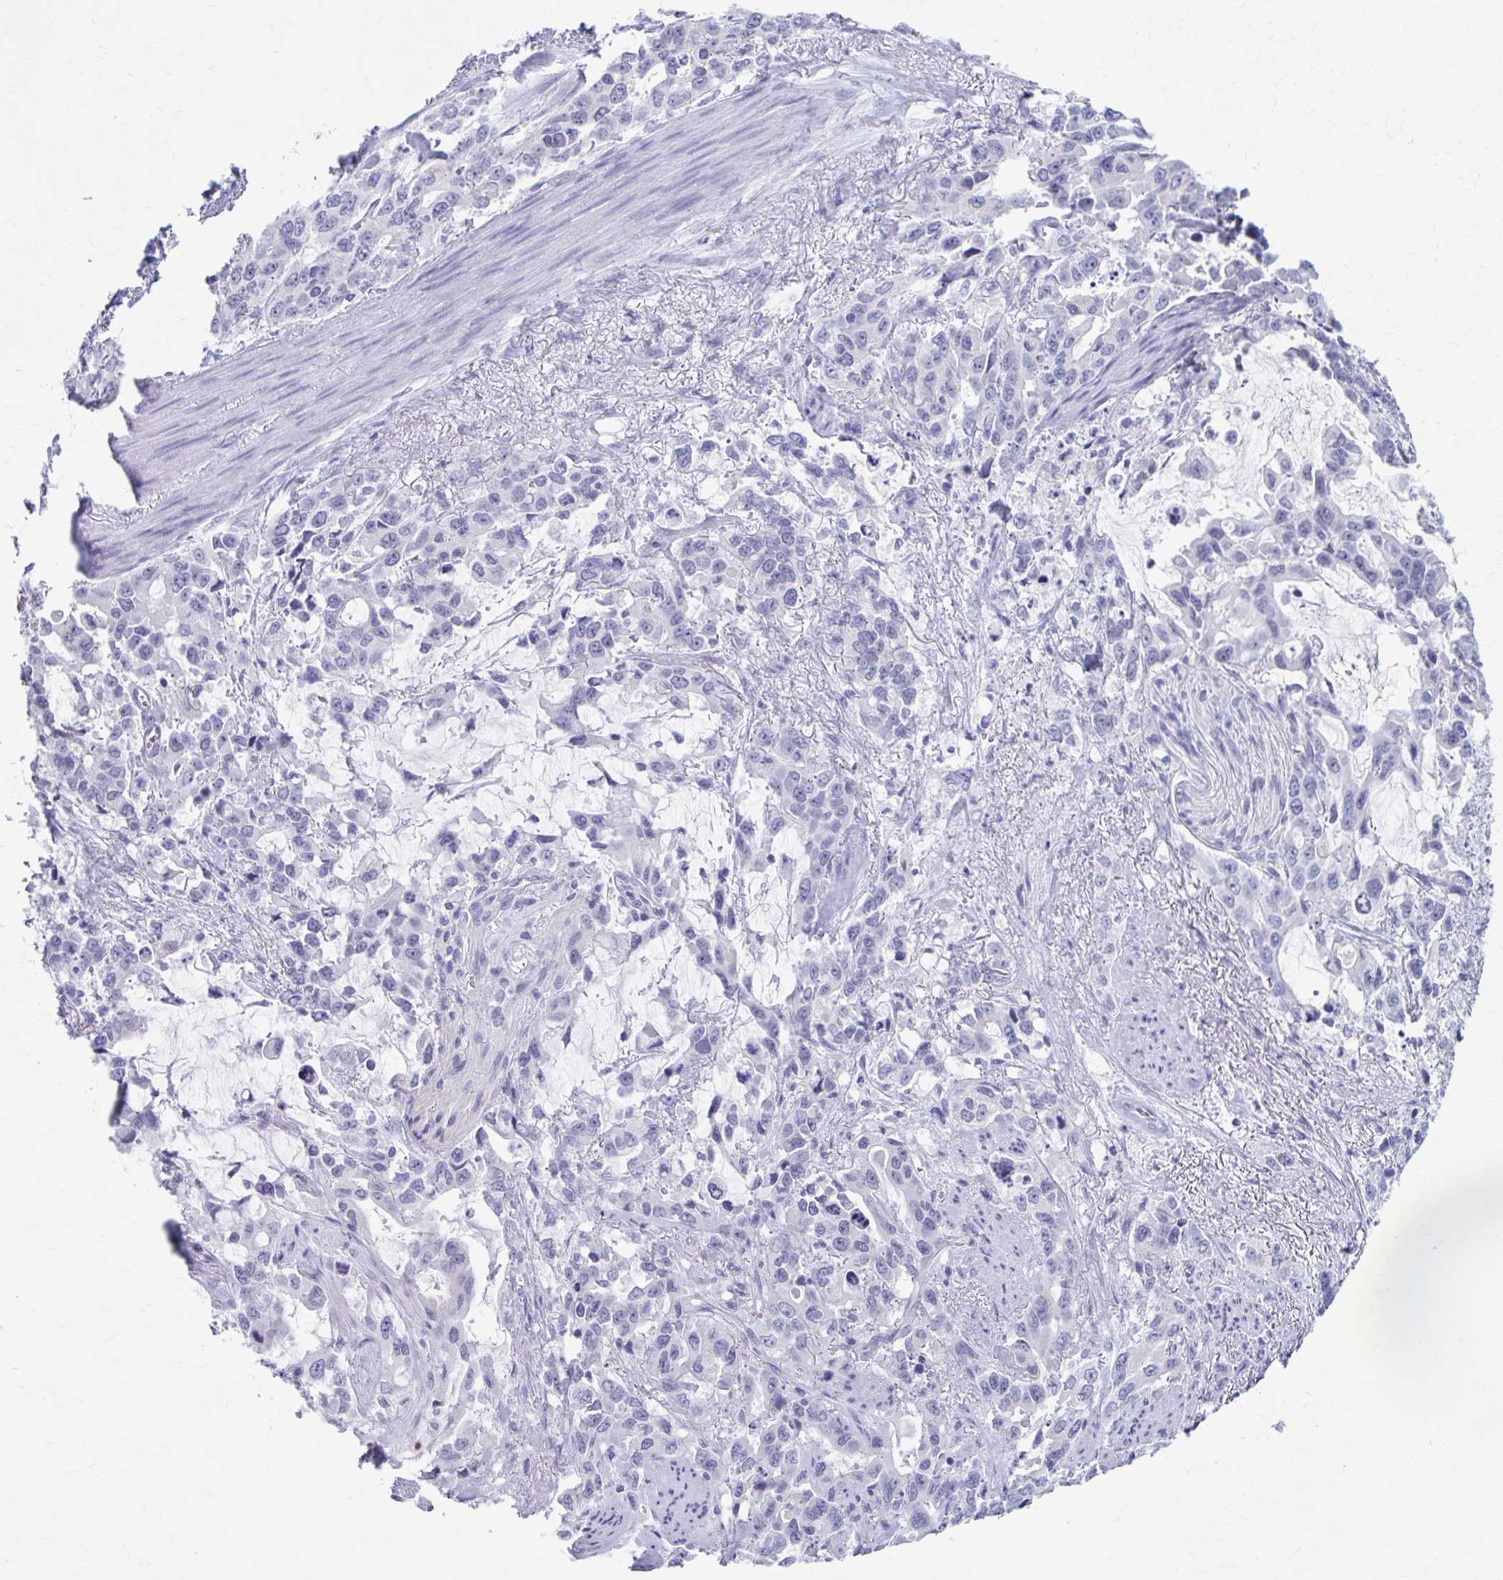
{"staining": {"intensity": "negative", "quantity": "none", "location": "none"}, "tissue": "stomach cancer", "cell_type": "Tumor cells", "image_type": "cancer", "snomed": [{"axis": "morphology", "description": "Adenocarcinoma, NOS"}, {"axis": "topography", "description": "Stomach, upper"}], "caption": "A photomicrograph of stomach adenocarcinoma stained for a protein demonstrates no brown staining in tumor cells.", "gene": "CCDC105", "patient": {"sex": "male", "age": 85}}